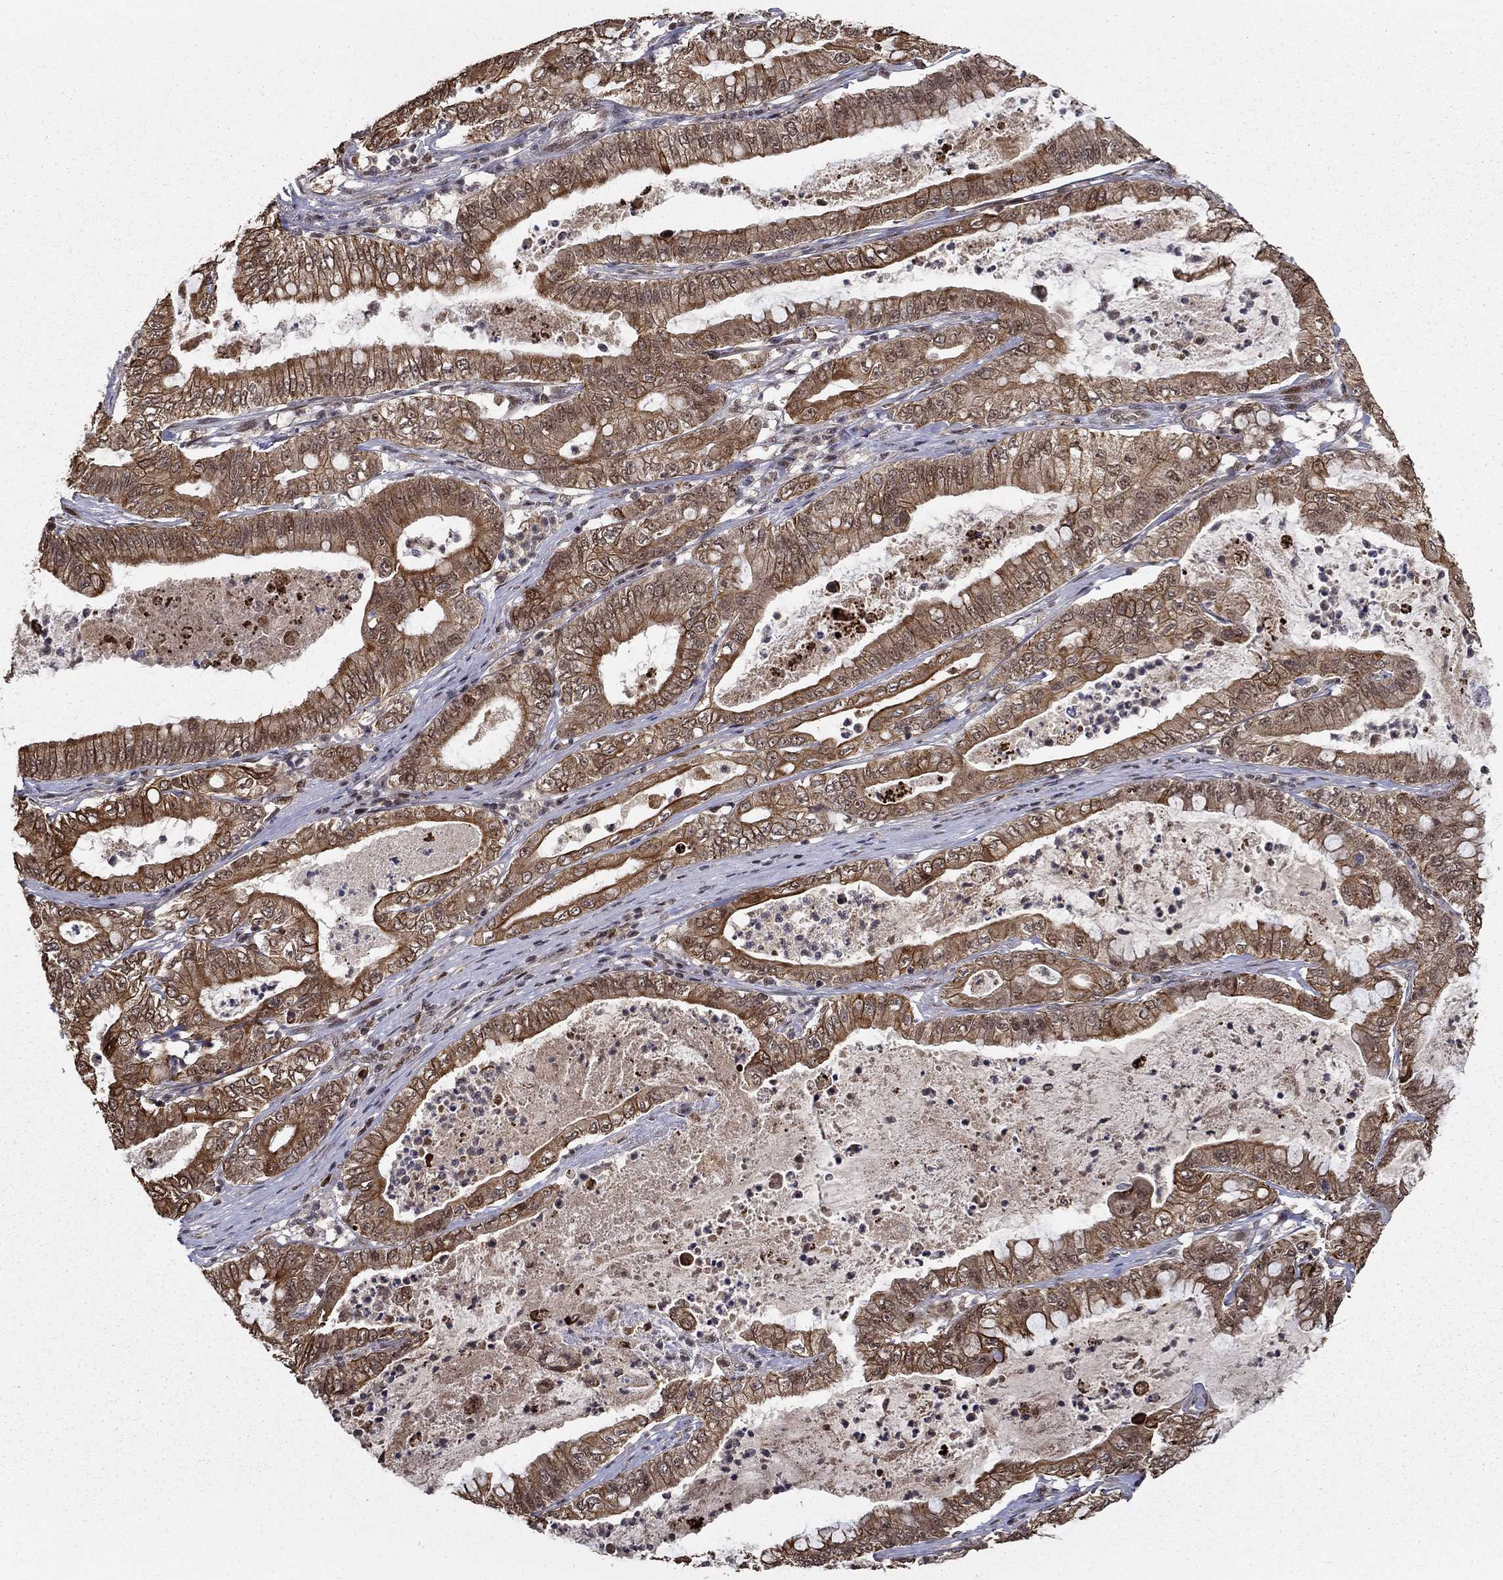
{"staining": {"intensity": "moderate", "quantity": ">75%", "location": "cytoplasmic/membranous"}, "tissue": "pancreatic cancer", "cell_type": "Tumor cells", "image_type": "cancer", "snomed": [{"axis": "morphology", "description": "Adenocarcinoma, NOS"}, {"axis": "topography", "description": "Pancreas"}], "caption": "Moderate cytoplasmic/membranous protein expression is identified in approximately >75% of tumor cells in adenocarcinoma (pancreatic). The protein is stained brown, and the nuclei are stained in blue (DAB IHC with brightfield microscopy, high magnification).", "gene": "CDCA7L", "patient": {"sex": "male", "age": 71}}